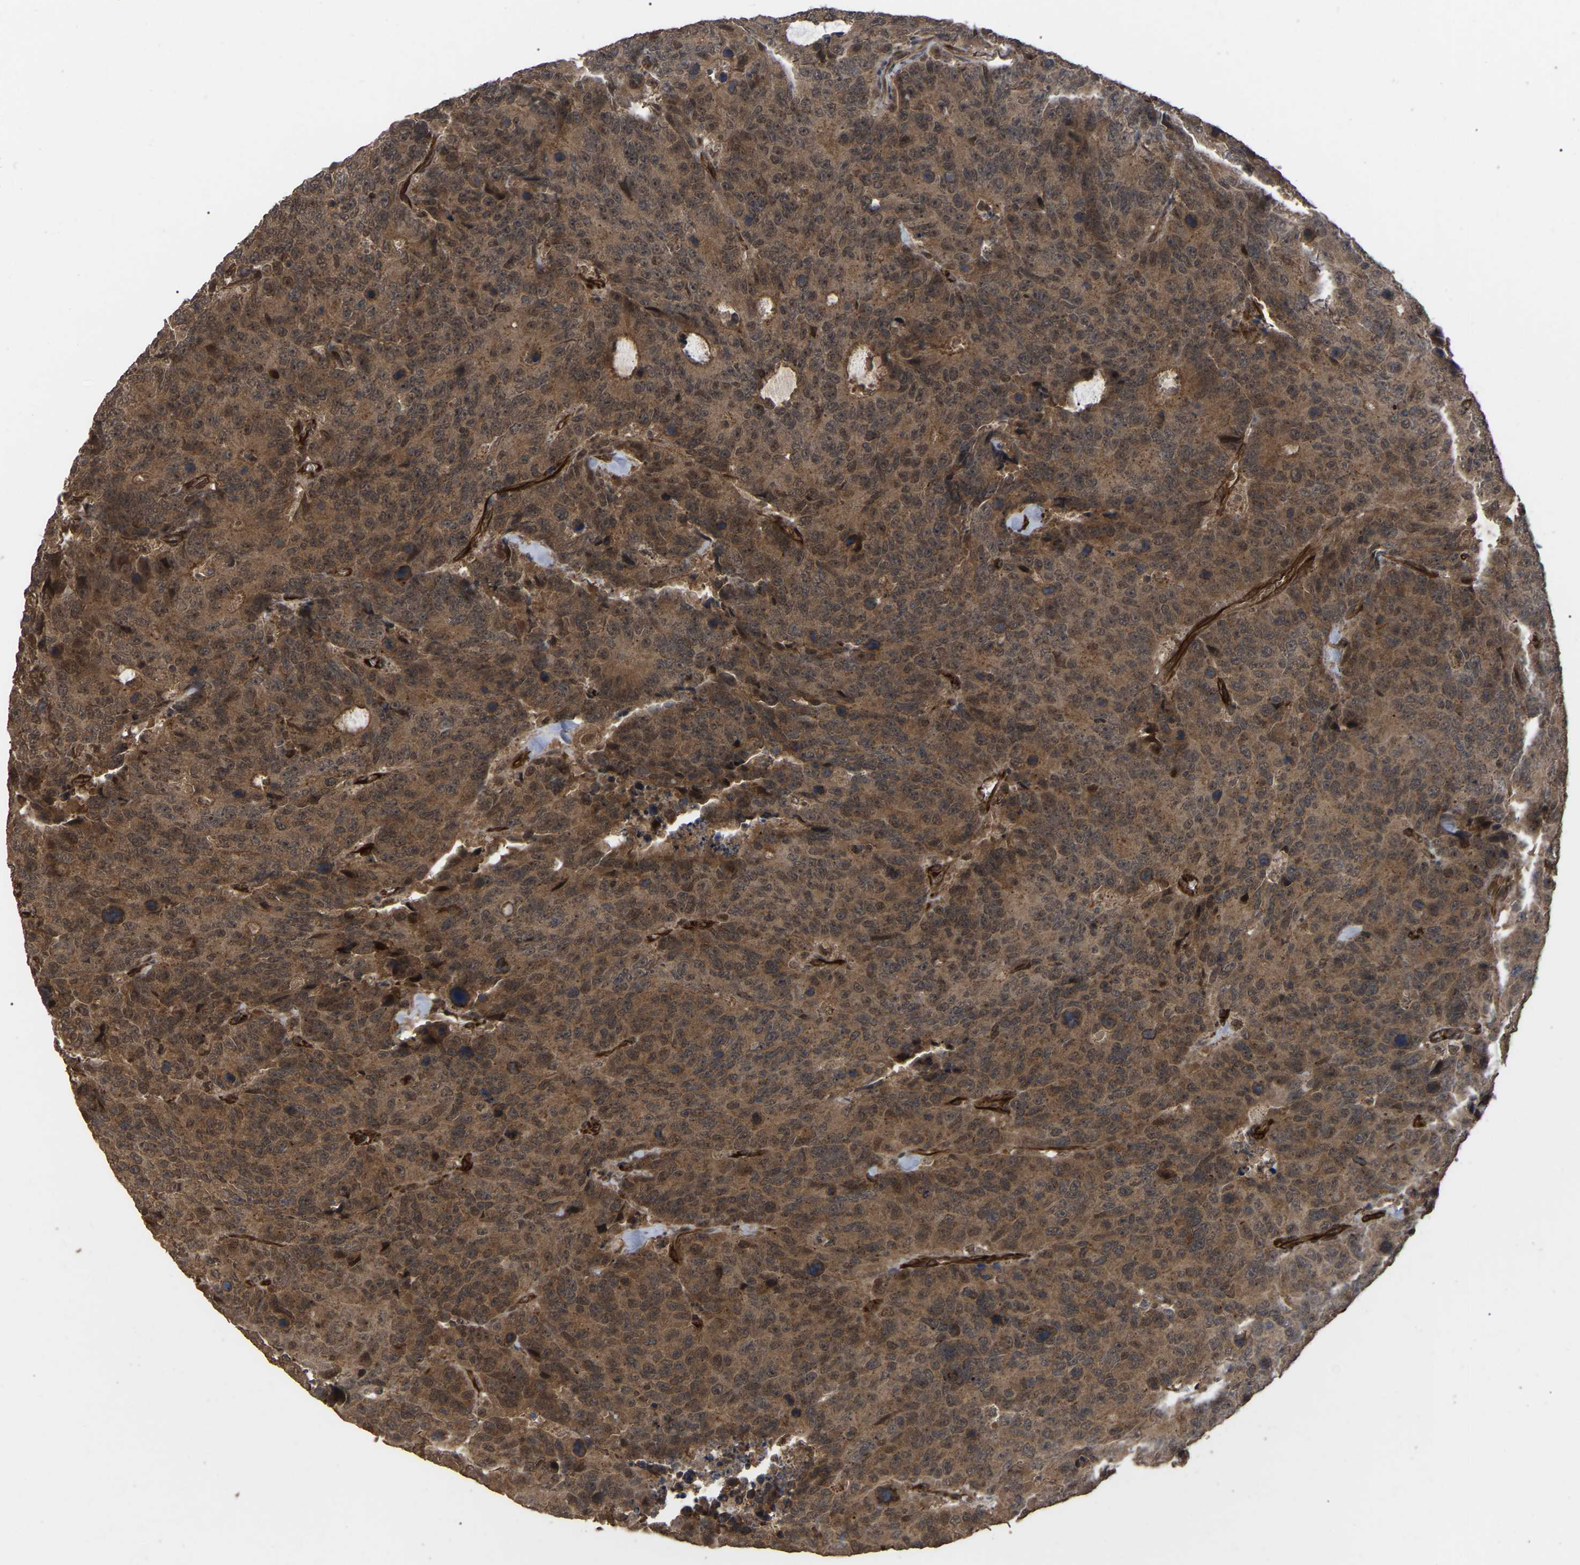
{"staining": {"intensity": "moderate", "quantity": ">75%", "location": "cytoplasmic/membranous"}, "tissue": "colorectal cancer", "cell_type": "Tumor cells", "image_type": "cancer", "snomed": [{"axis": "morphology", "description": "Adenocarcinoma, NOS"}, {"axis": "topography", "description": "Colon"}], "caption": "Moderate cytoplasmic/membranous protein staining is present in approximately >75% of tumor cells in colorectal cancer.", "gene": "FAM161B", "patient": {"sex": "female", "age": 86}}